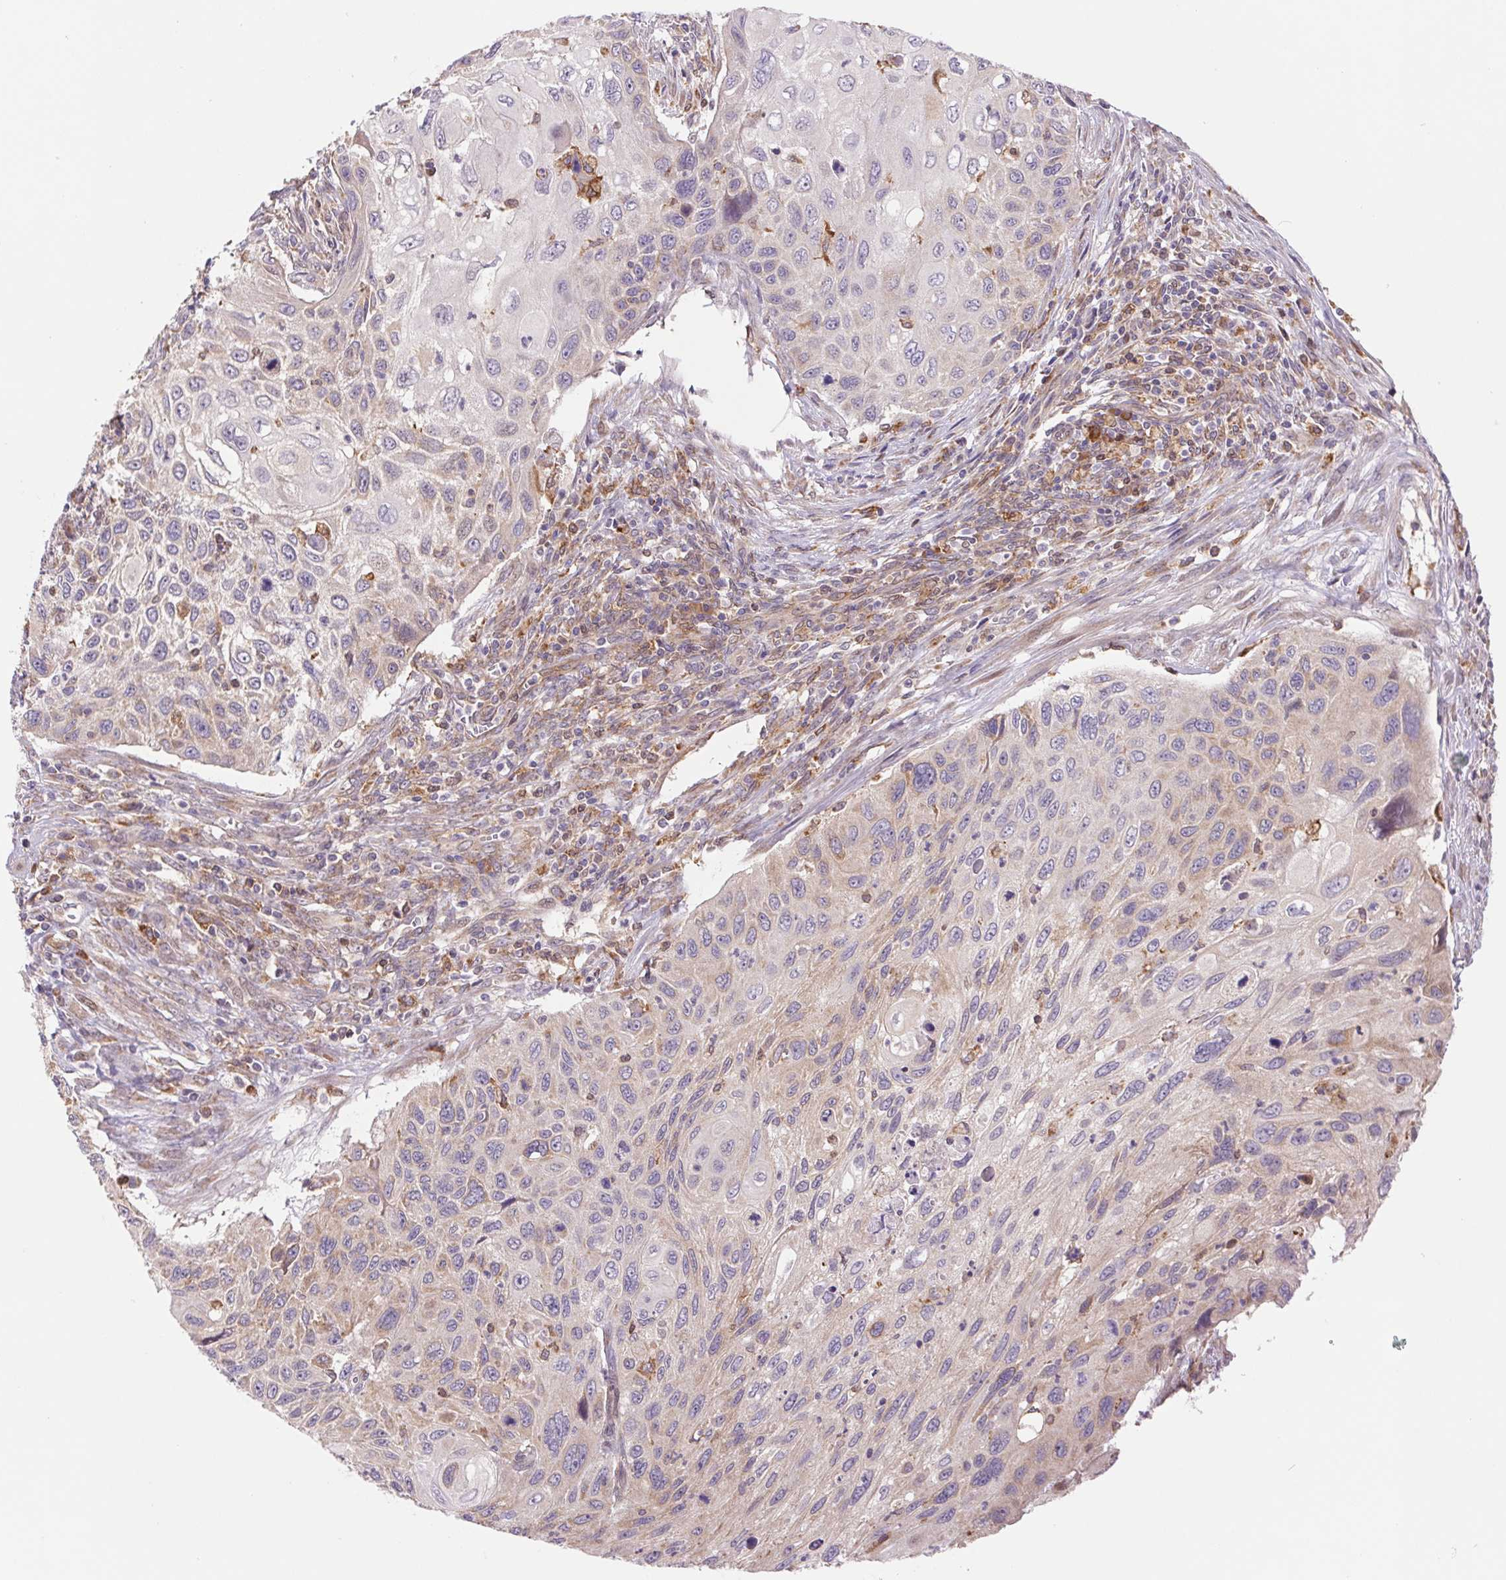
{"staining": {"intensity": "weak", "quantity": "25%-75%", "location": "cytoplasmic/membranous"}, "tissue": "cervical cancer", "cell_type": "Tumor cells", "image_type": "cancer", "snomed": [{"axis": "morphology", "description": "Squamous cell carcinoma, NOS"}, {"axis": "topography", "description": "Cervix"}], "caption": "Immunohistochemistry (IHC) of squamous cell carcinoma (cervical) displays low levels of weak cytoplasmic/membranous expression in about 25%-75% of tumor cells.", "gene": "KLHL20", "patient": {"sex": "female", "age": 70}}